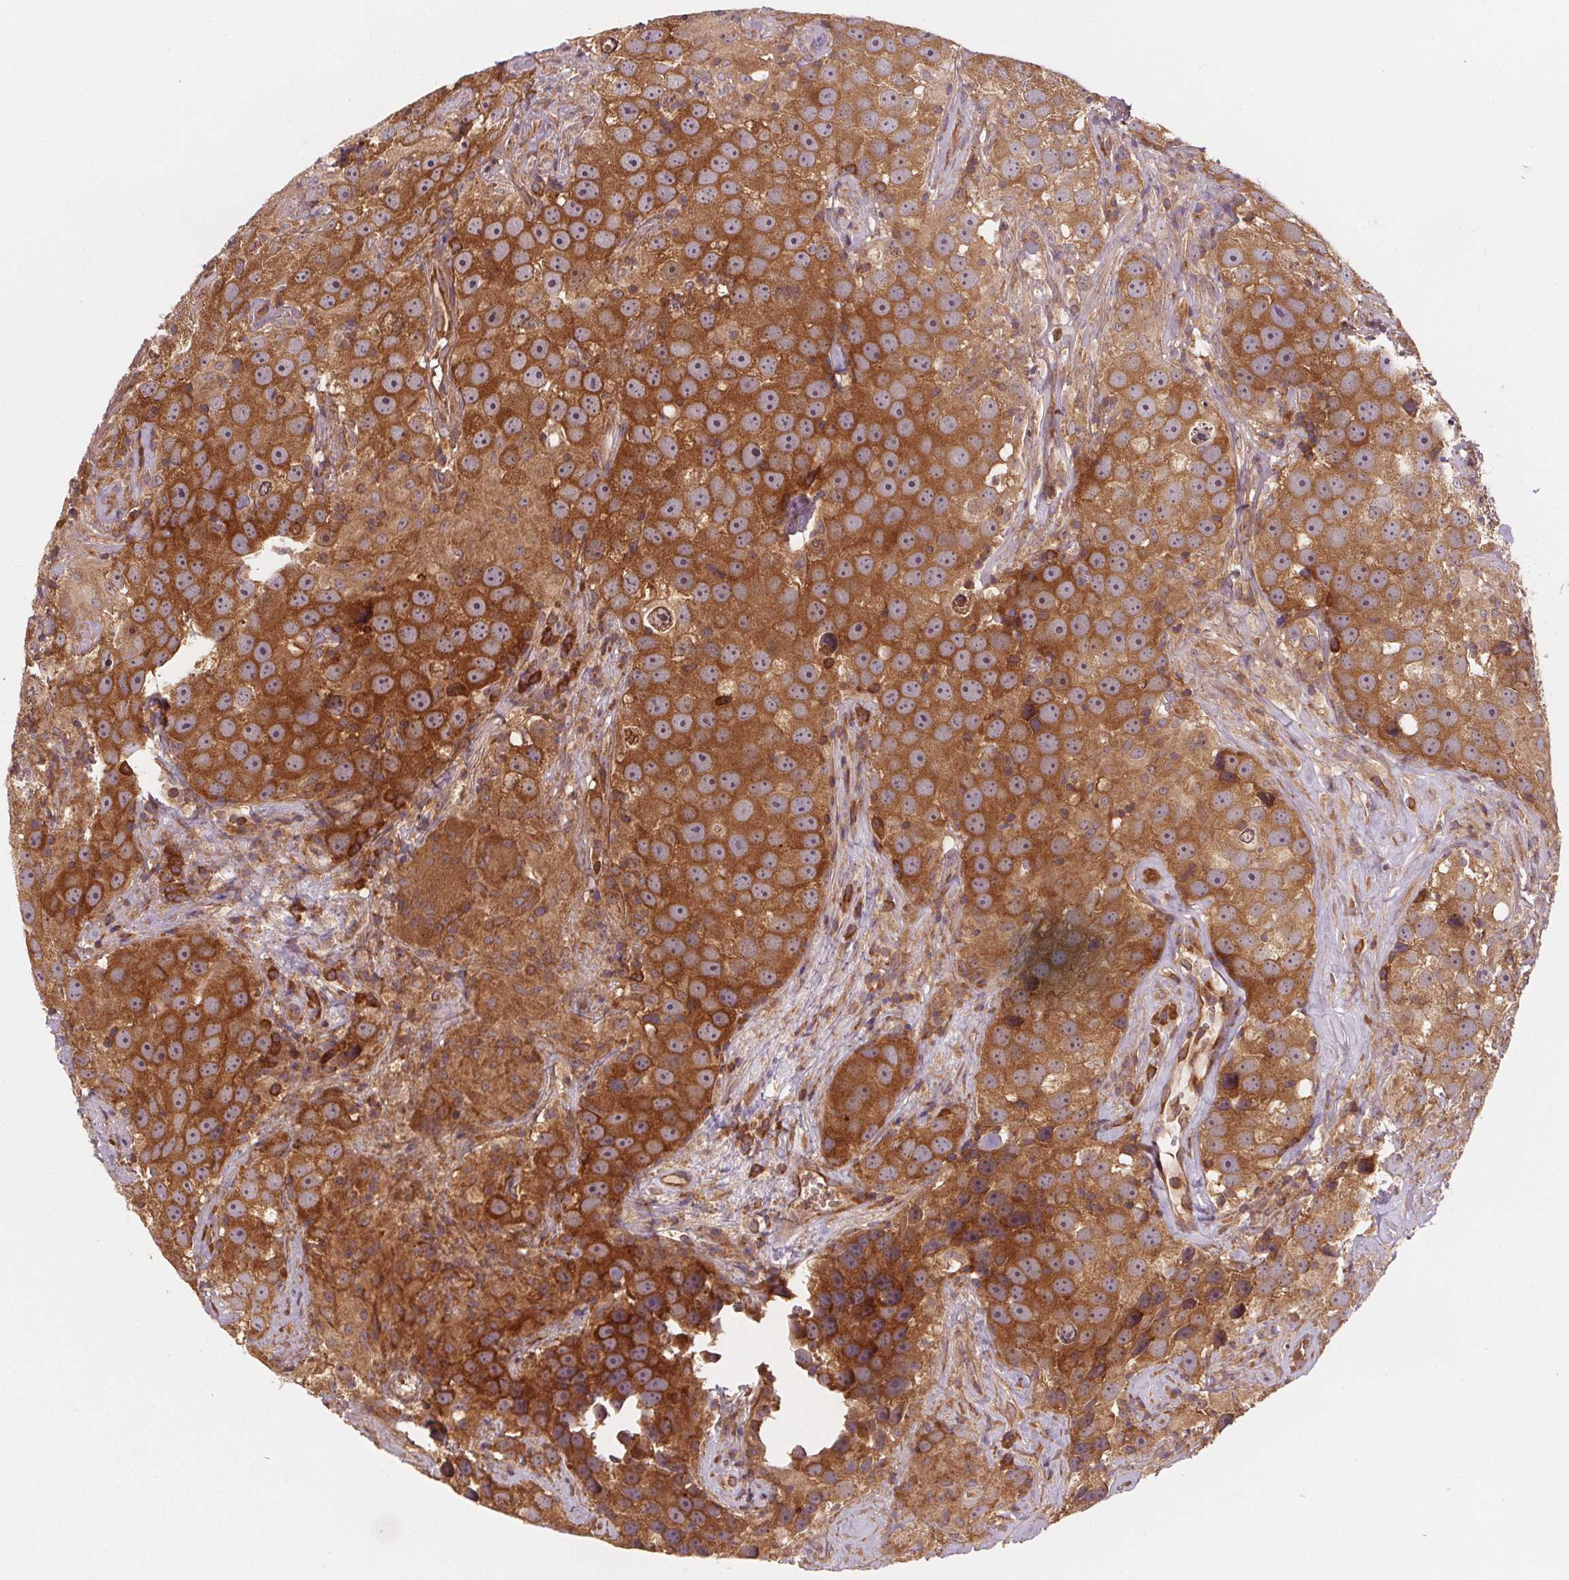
{"staining": {"intensity": "moderate", "quantity": ">75%", "location": "cytoplasmic/membranous"}, "tissue": "testis cancer", "cell_type": "Tumor cells", "image_type": "cancer", "snomed": [{"axis": "morphology", "description": "Seminoma, NOS"}, {"axis": "topography", "description": "Testis"}], "caption": "Protein expression by immunohistochemistry (IHC) shows moderate cytoplasmic/membranous expression in about >75% of tumor cells in testis cancer (seminoma).", "gene": "EIF3D", "patient": {"sex": "male", "age": 49}}